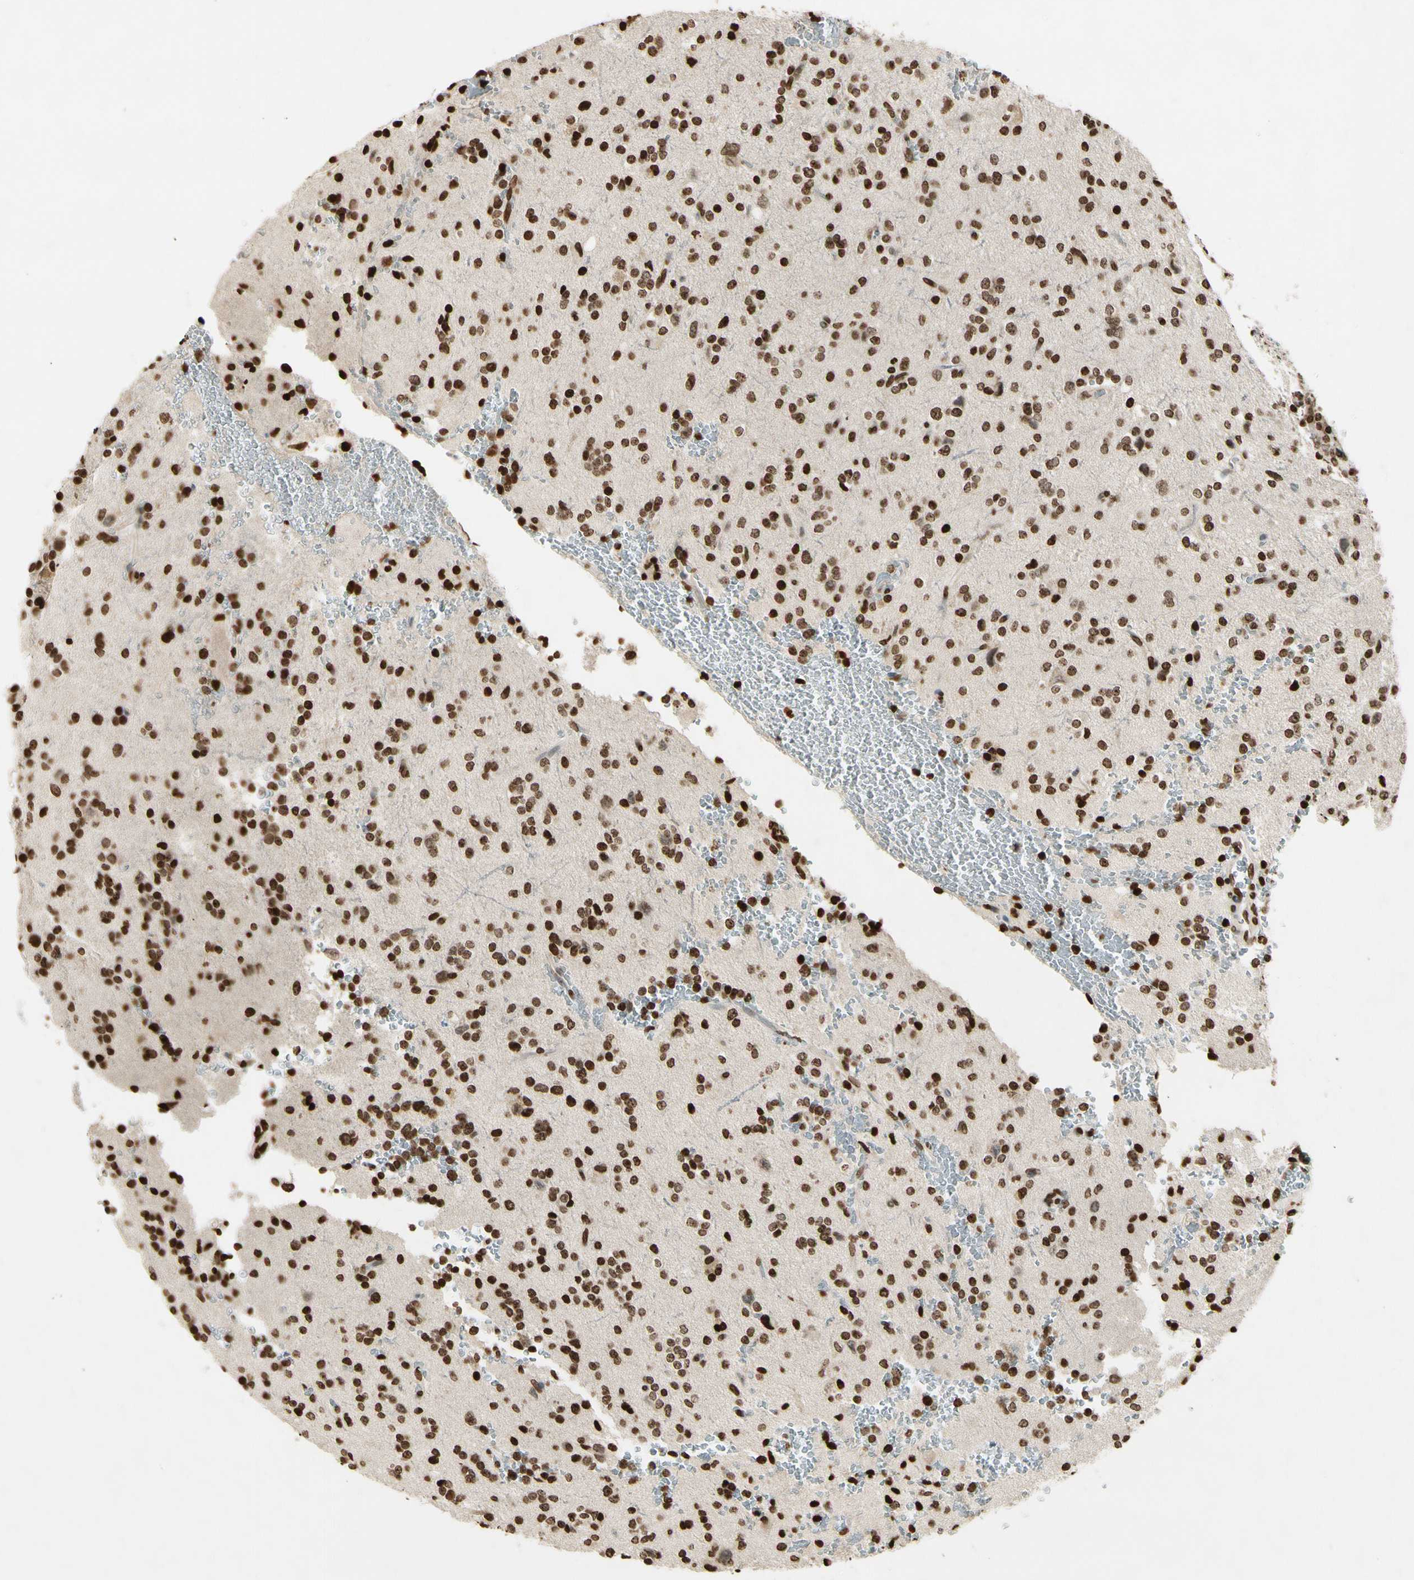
{"staining": {"intensity": "strong", "quantity": ">75%", "location": "nuclear"}, "tissue": "glioma", "cell_type": "Tumor cells", "image_type": "cancer", "snomed": [{"axis": "morphology", "description": "Glioma, malignant, High grade"}, {"axis": "topography", "description": "Brain"}], "caption": "Immunohistochemical staining of glioma exhibits high levels of strong nuclear protein positivity in about >75% of tumor cells.", "gene": "RORA", "patient": {"sex": "male", "age": 47}}